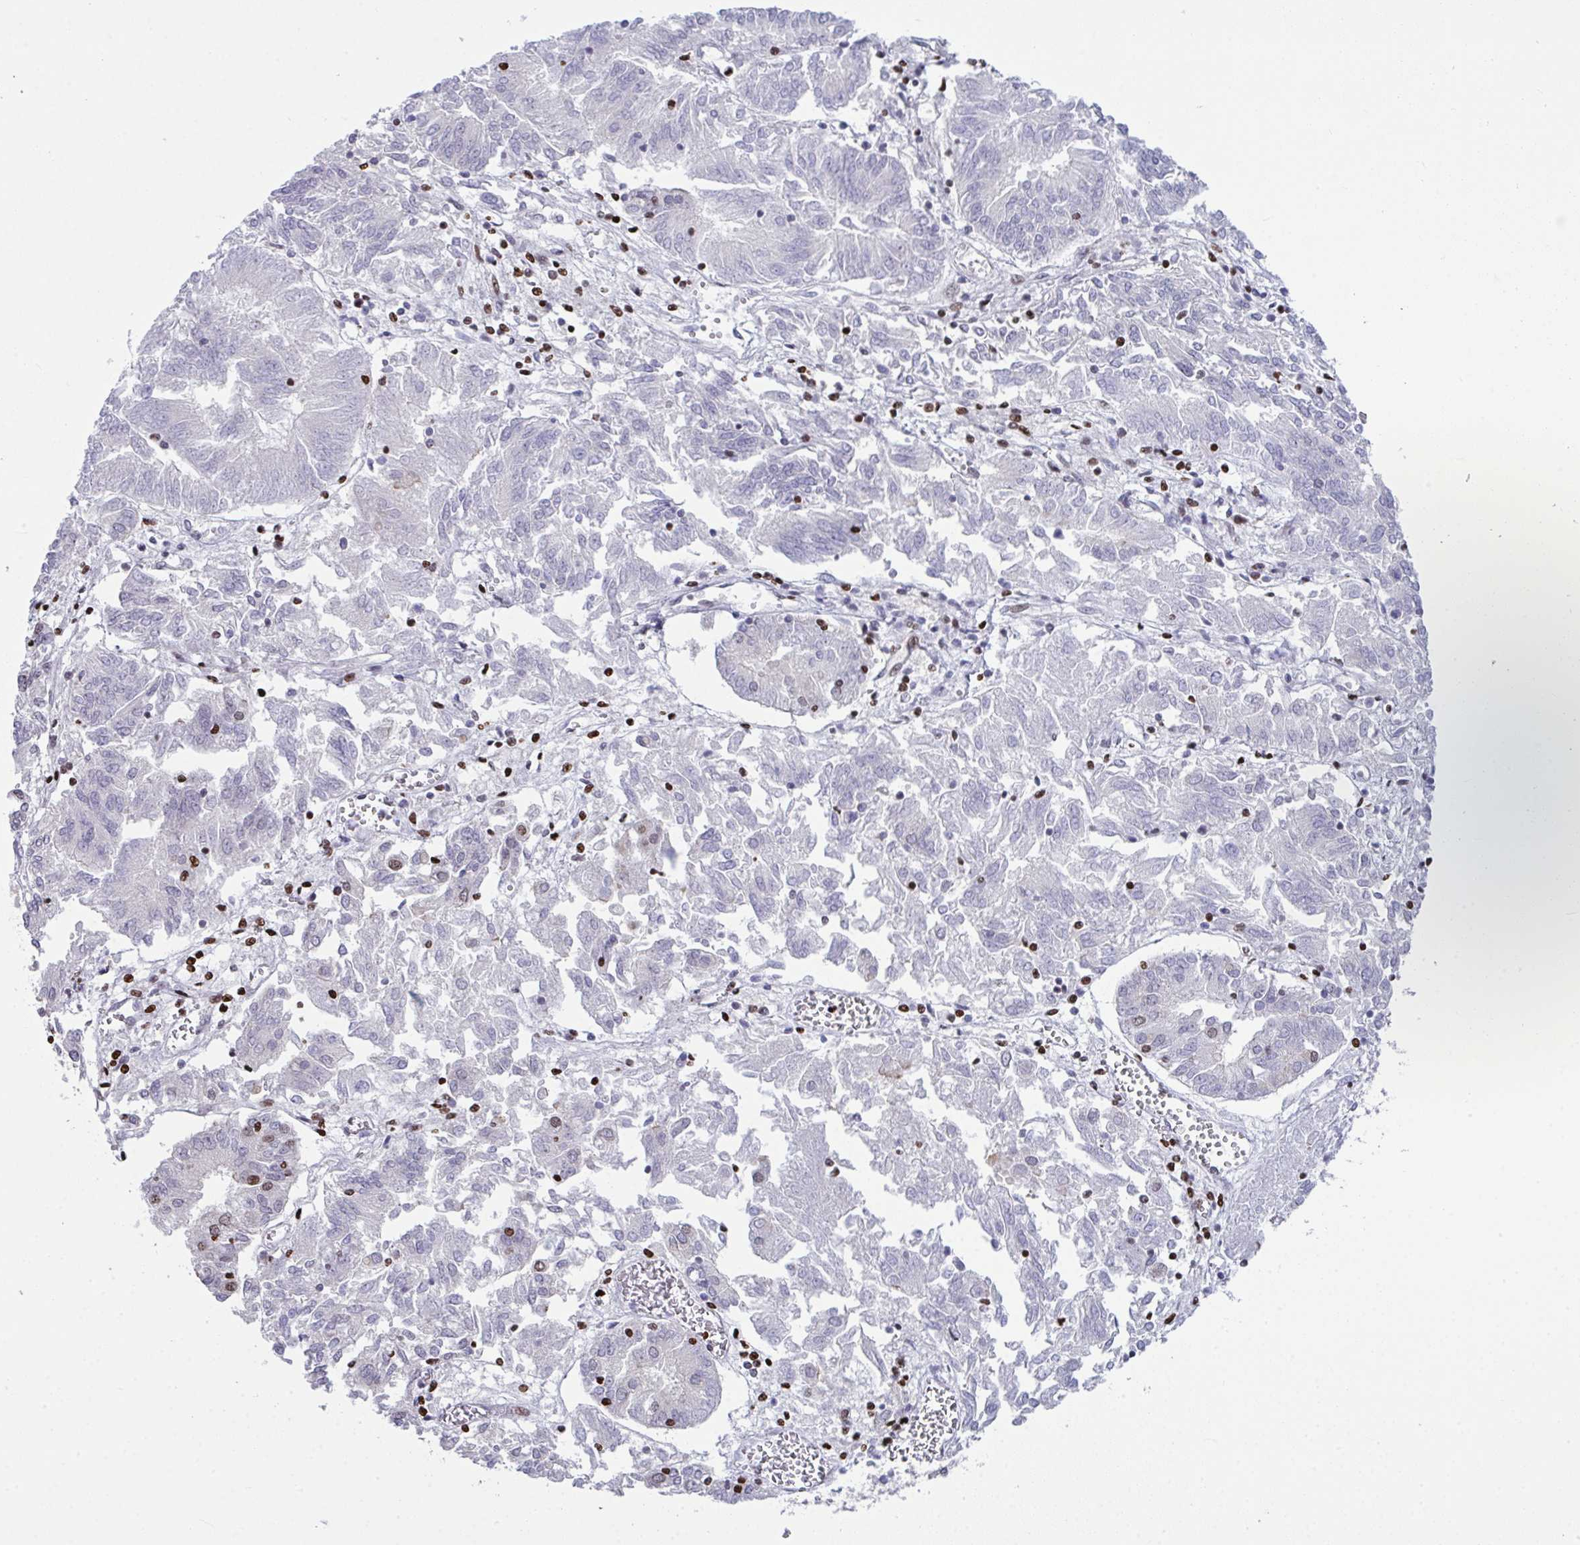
{"staining": {"intensity": "moderate", "quantity": "<25%", "location": "nuclear"}, "tissue": "endometrial cancer", "cell_type": "Tumor cells", "image_type": "cancer", "snomed": [{"axis": "morphology", "description": "Adenocarcinoma, NOS"}, {"axis": "topography", "description": "Endometrium"}], "caption": "Moderate nuclear staining for a protein is appreciated in approximately <25% of tumor cells of endometrial adenocarcinoma using immunohistochemistry (IHC).", "gene": "RAPGEF5", "patient": {"sex": "female", "age": 54}}